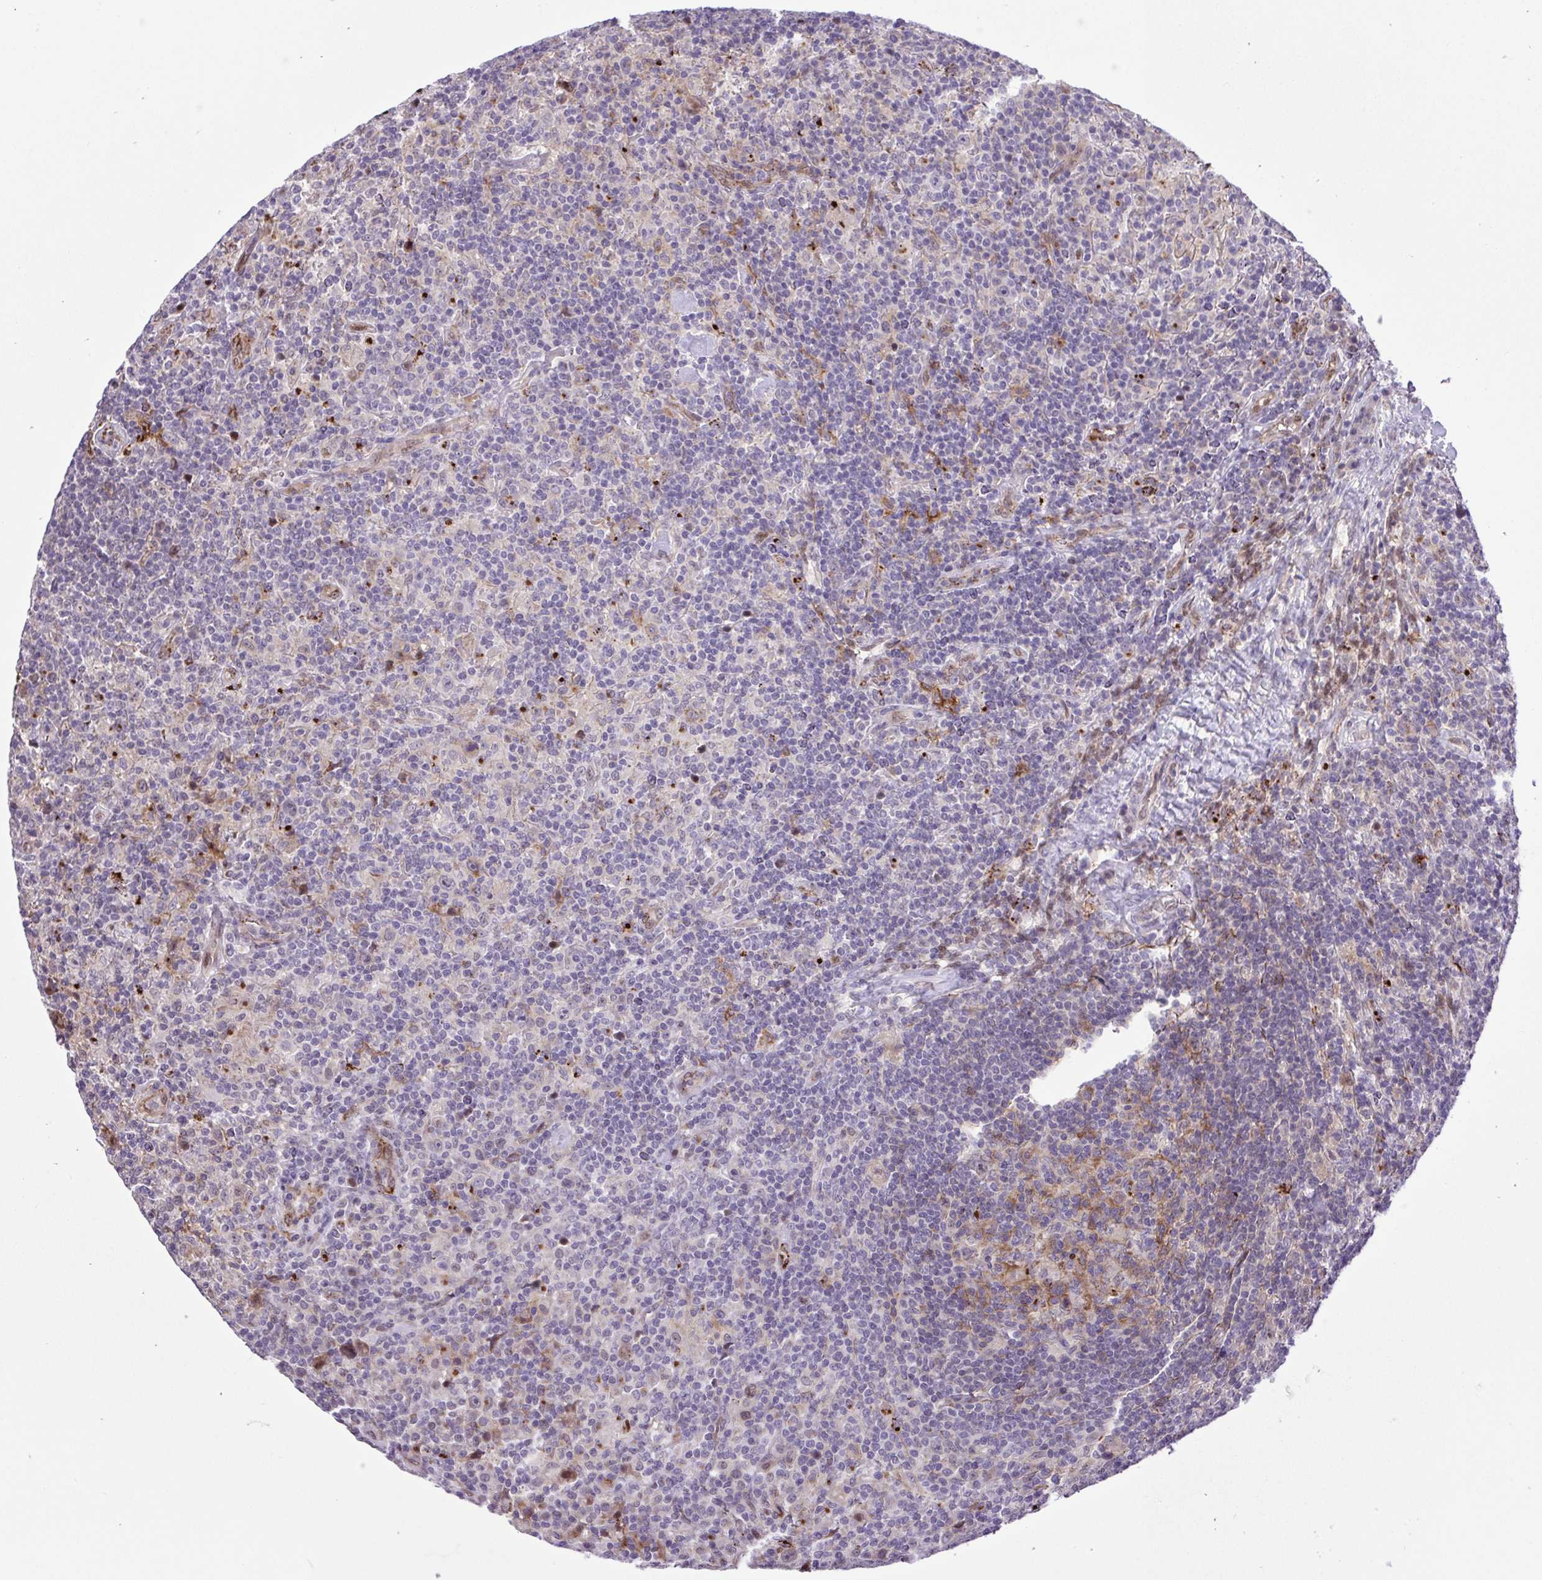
{"staining": {"intensity": "weak", "quantity": "25%-75%", "location": "nuclear"}, "tissue": "lymphoma", "cell_type": "Tumor cells", "image_type": "cancer", "snomed": [{"axis": "morphology", "description": "Hodgkin's disease, NOS"}, {"axis": "topography", "description": "Lymph node"}], "caption": "Tumor cells show weak nuclear staining in approximately 25%-75% of cells in Hodgkin's disease.", "gene": "ERG", "patient": {"sex": "male", "age": 70}}